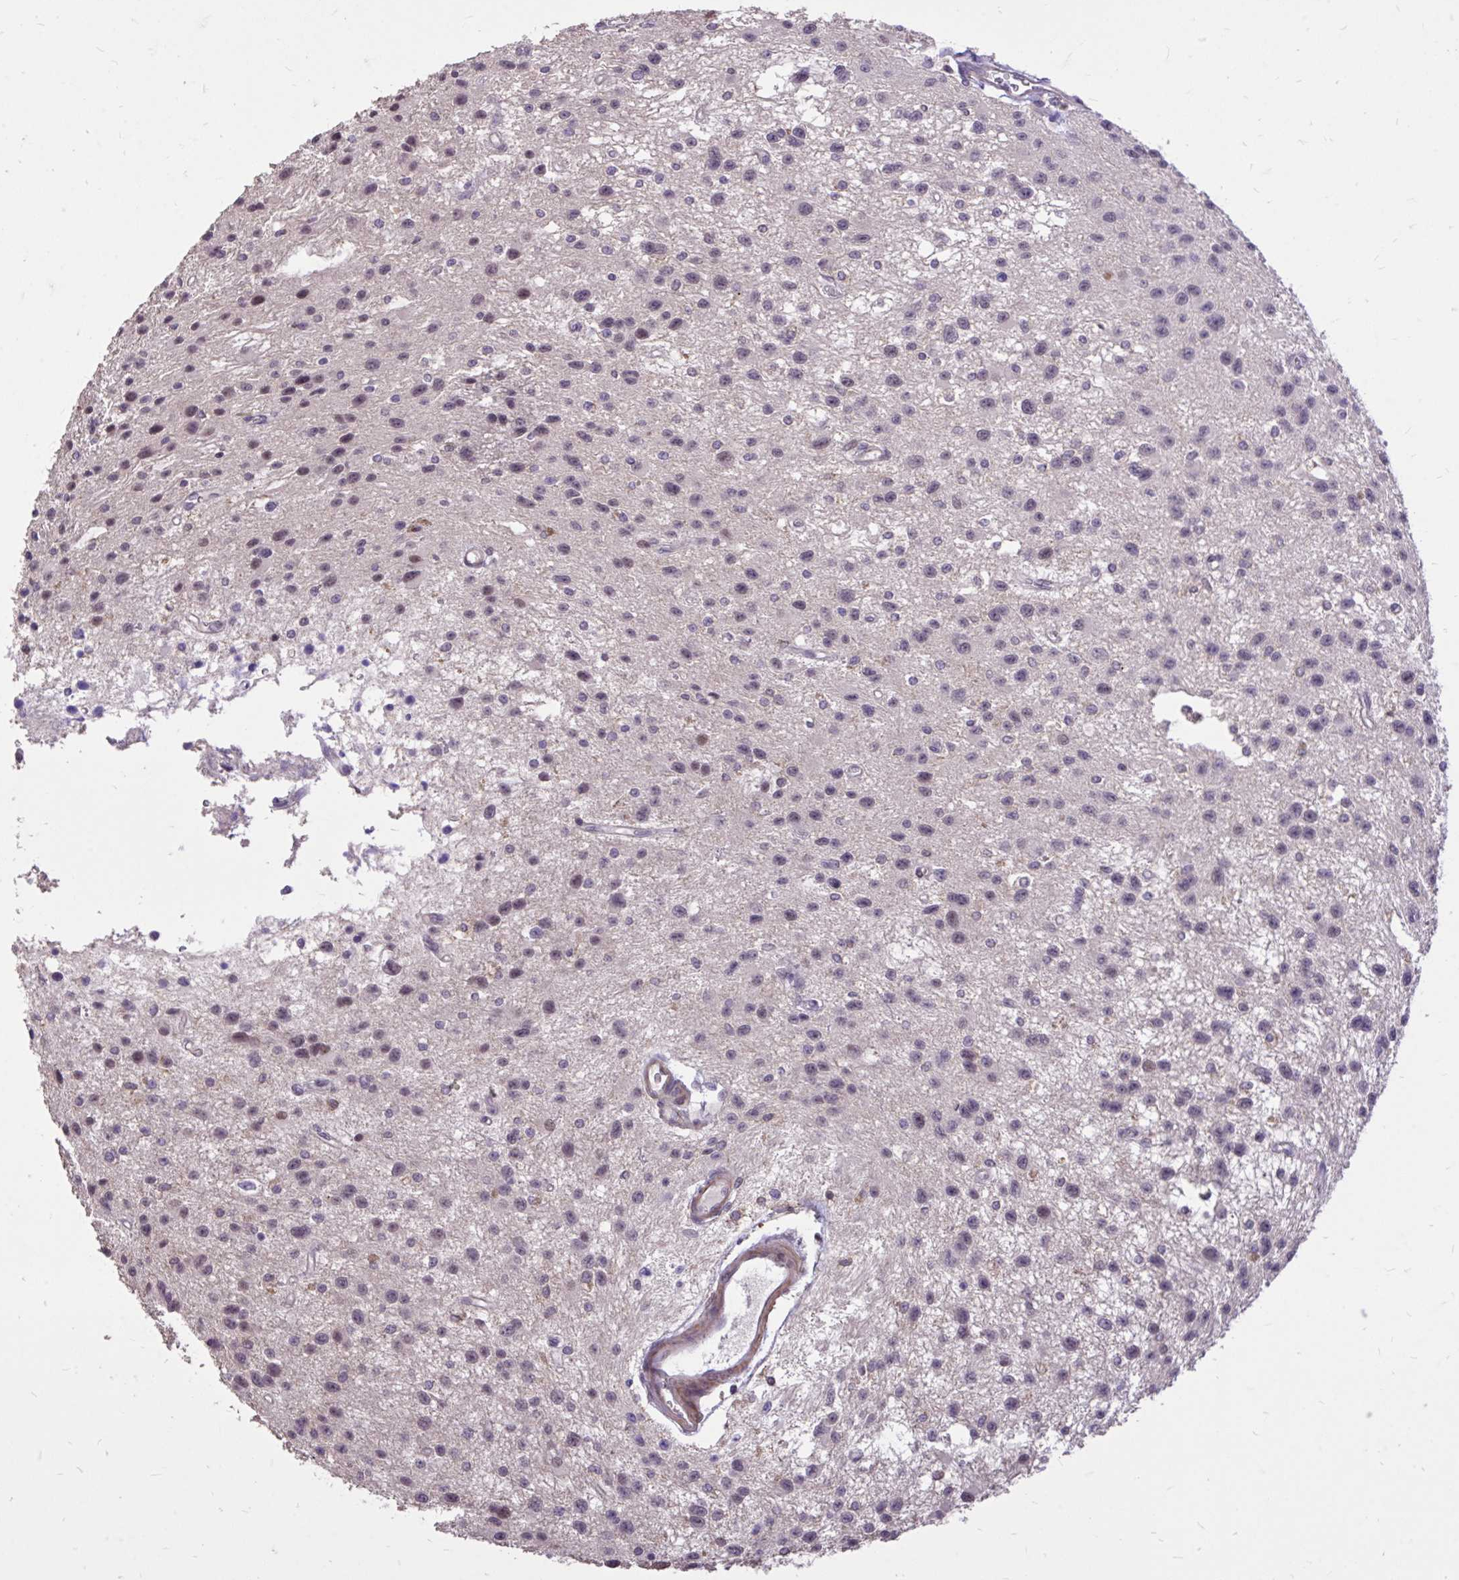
{"staining": {"intensity": "negative", "quantity": "none", "location": "none"}, "tissue": "glioma", "cell_type": "Tumor cells", "image_type": "cancer", "snomed": [{"axis": "morphology", "description": "Glioma, malignant, Low grade"}, {"axis": "topography", "description": "Brain"}], "caption": "Immunohistochemical staining of glioma displays no significant positivity in tumor cells.", "gene": "IGFL2", "patient": {"sex": "male", "age": 43}}